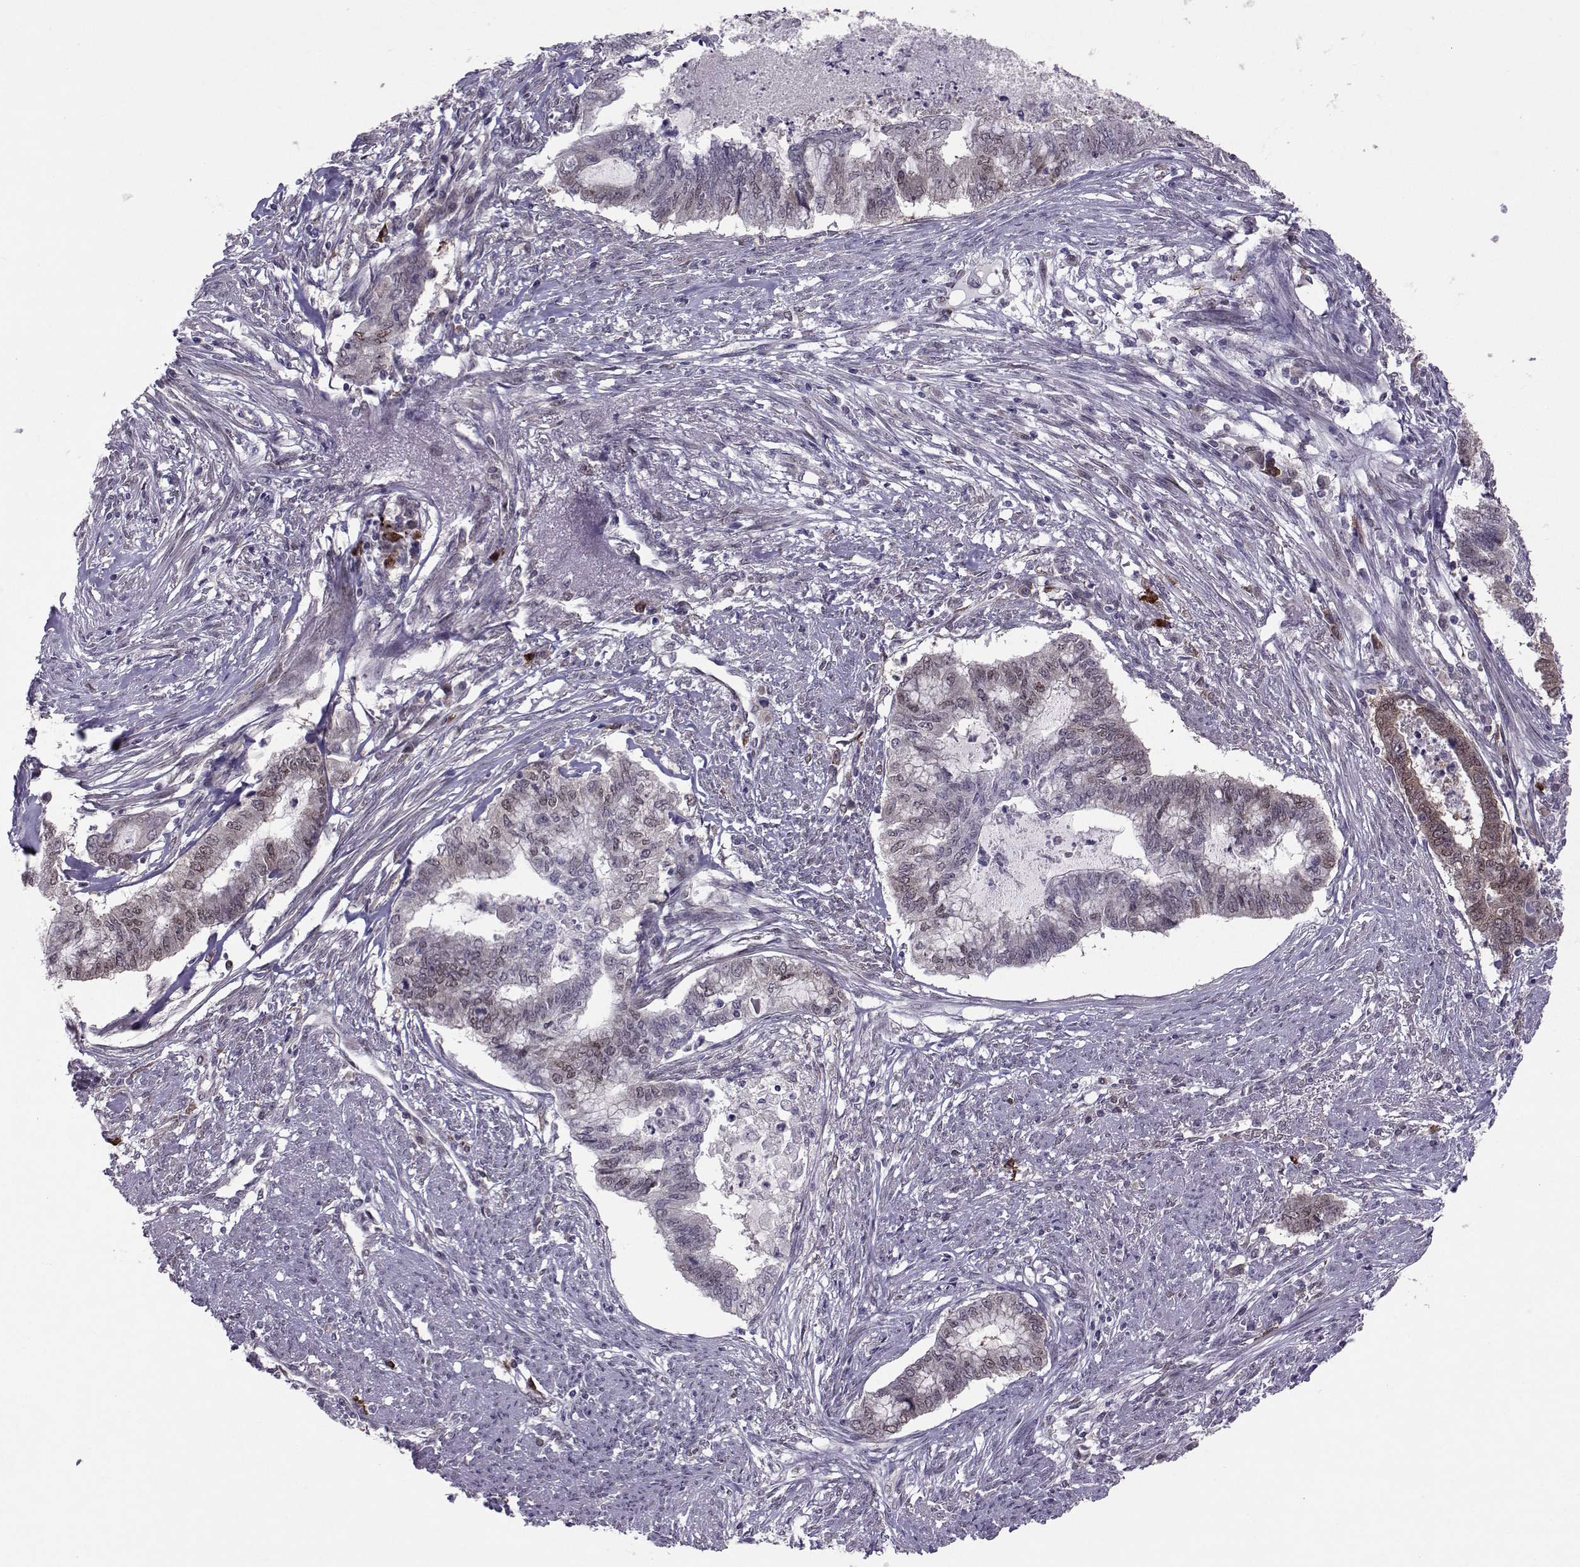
{"staining": {"intensity": "weak", "quantity": "<25%", "location": "cytoplasmic/membranous"}, "tissue": "endometrial cancer", "cell_type": "Tumor cells", "image_type": "cancer", "snomed": [{"axis": "morphology", "description": "Adenocarcinoma, NOS"}, {"axis": "topography", "description": "Endometrium"}], "caption": "This histopathology image is of endometrial cancer (adenocarcinoma) stained with immunohistochemistry (IHC) to label a protein in brown with the nuclei are counter-stained blue. There is no staining in tumor cells.", "gene": "CDK4", "patient": {"sex": "female", "age": 79}}